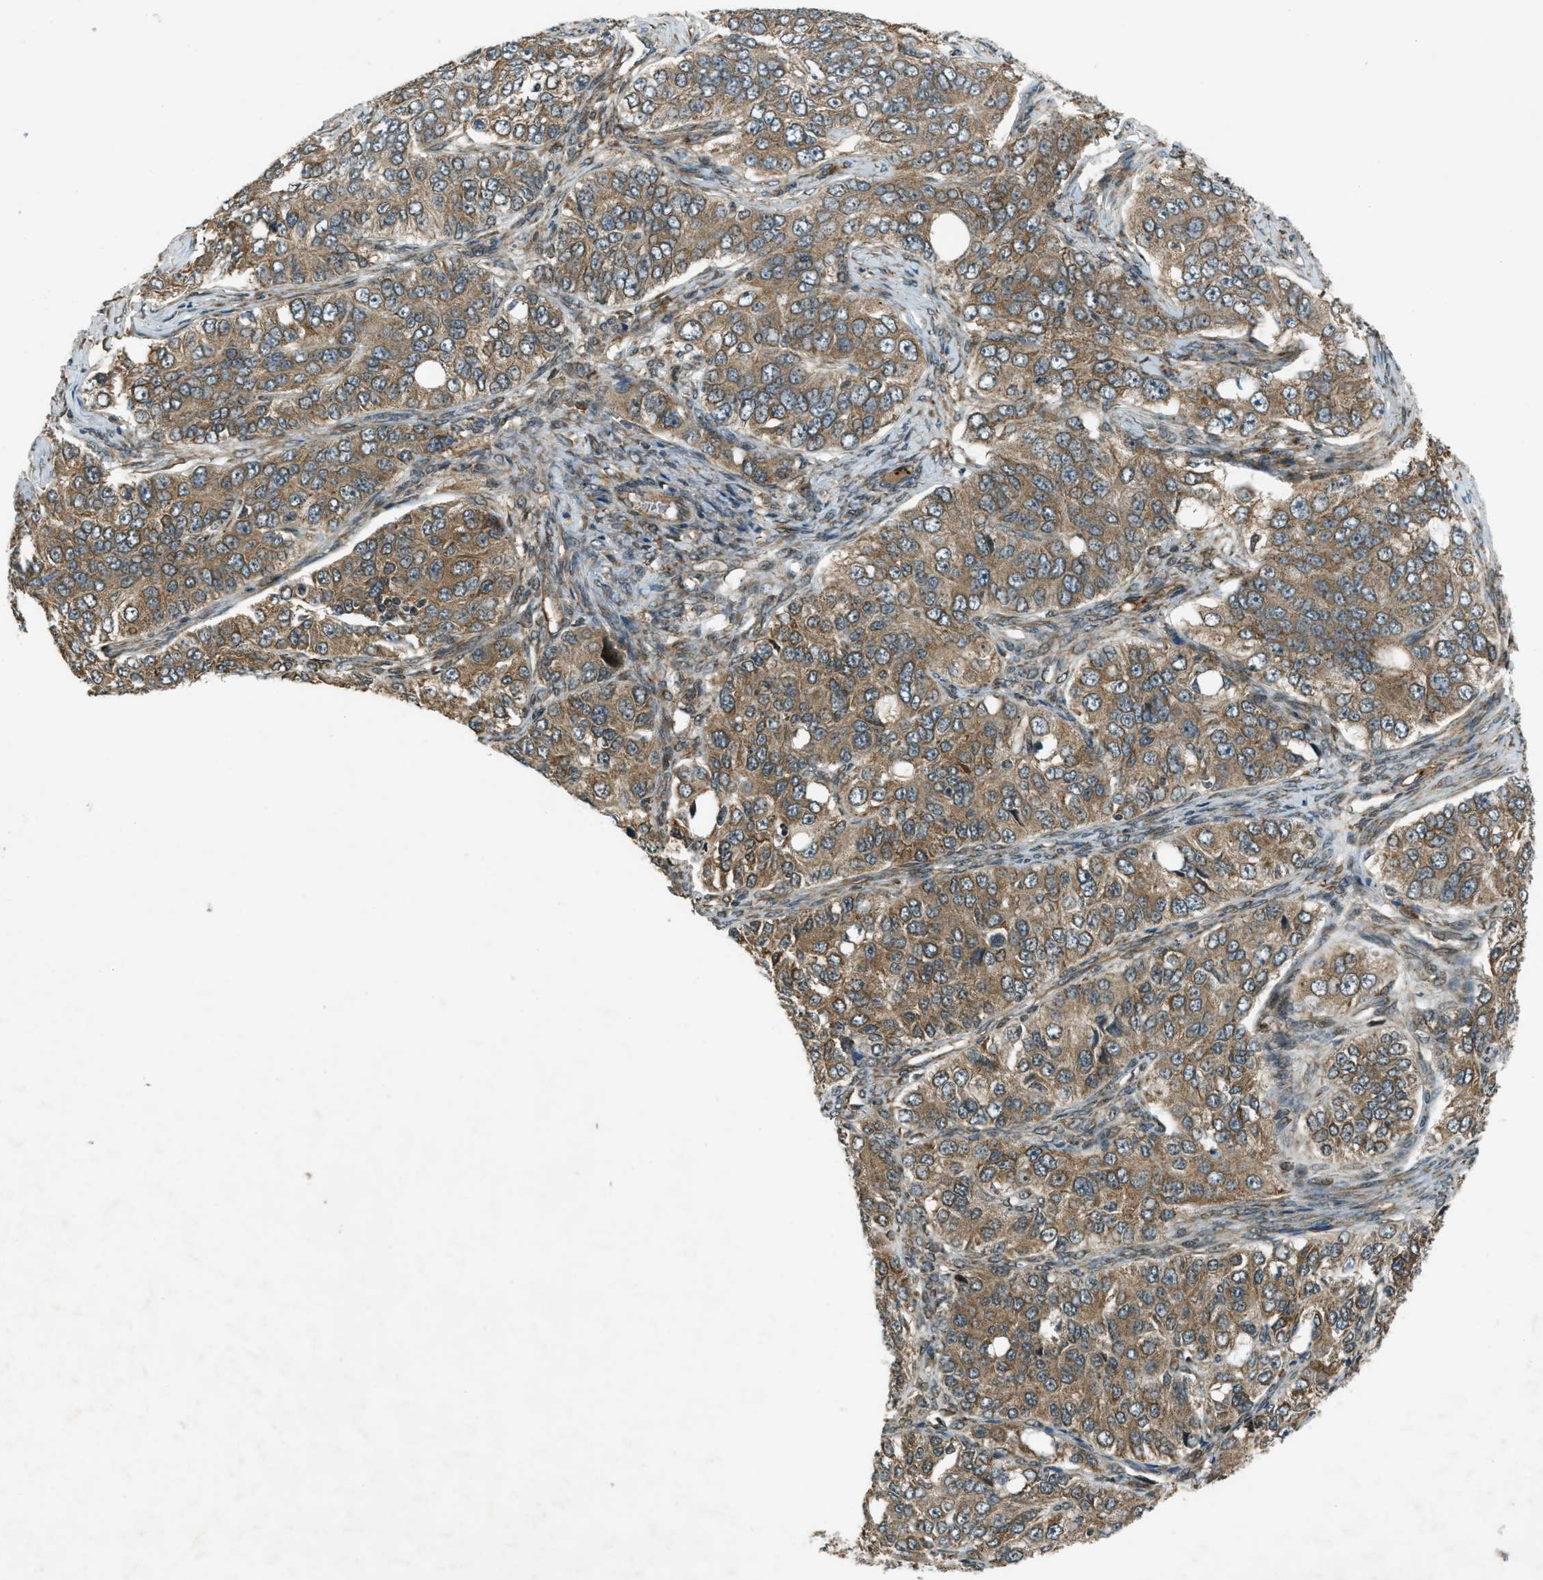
{"staining": {"intensity": "moderate", "quantity": ">75%", "location": "cytoplasmic/membranous"}, "tissue": "ovarian cancer", "cell_type": "Tumor cells", "image_type": "cancer", "snomed": [{"axis": "morphology", "description": "Carcinoma, endometroid"}, {"axis": "topography", "description": "Ovary"}], "caption": "Ovarian cancer (endometroid carcinoma) was stained to show a protein in brown. There is medium levels of moderate cytoplasmic/membranous positivity in about >75% of tumor cells. (brown staining indicates protein expression, while blue staining denotes nuclei).", "gene": "EIF2AK3", "patient": {"sex": "female", "age": 51}}